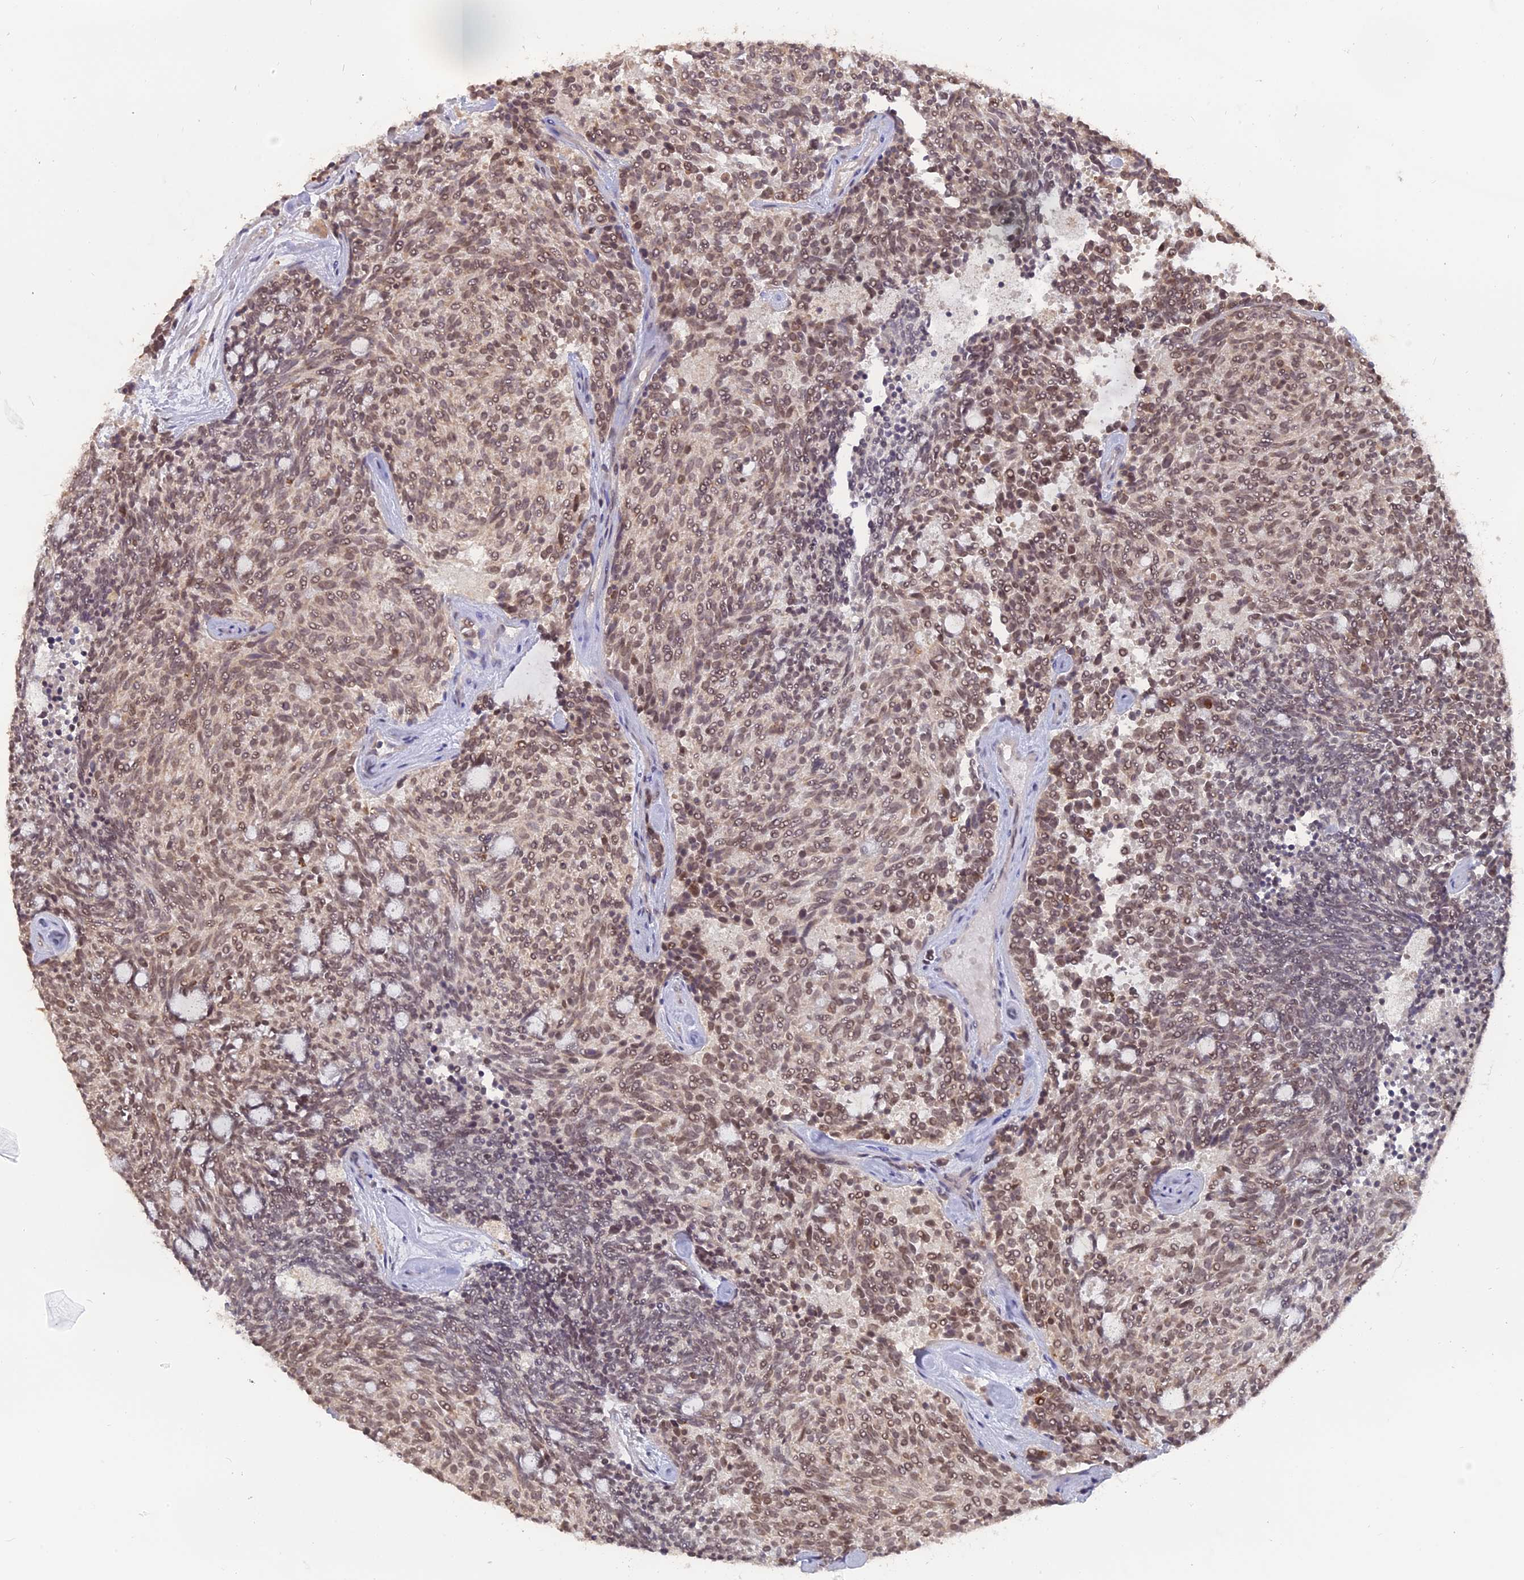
{"staining": {"intensity": "moderate", "quantity": ">75%", "location": "nuclear"}, "tissue": "carcinoid", "cell_type": "Tumor cells", "image_type": "cancer", "snomed": [{"axis": "morphology", "description": "Carcinoid, malignant, NOS"}, {"axis": "topography", "description": "Pancreas"}], "caption": "This is a micrograph of IHC staining of carcinoid, which shows moderate staining in the nuclear of tumor cells.", "gene": "NR1H3", "patient": {"sex": "female", "age": 54}}